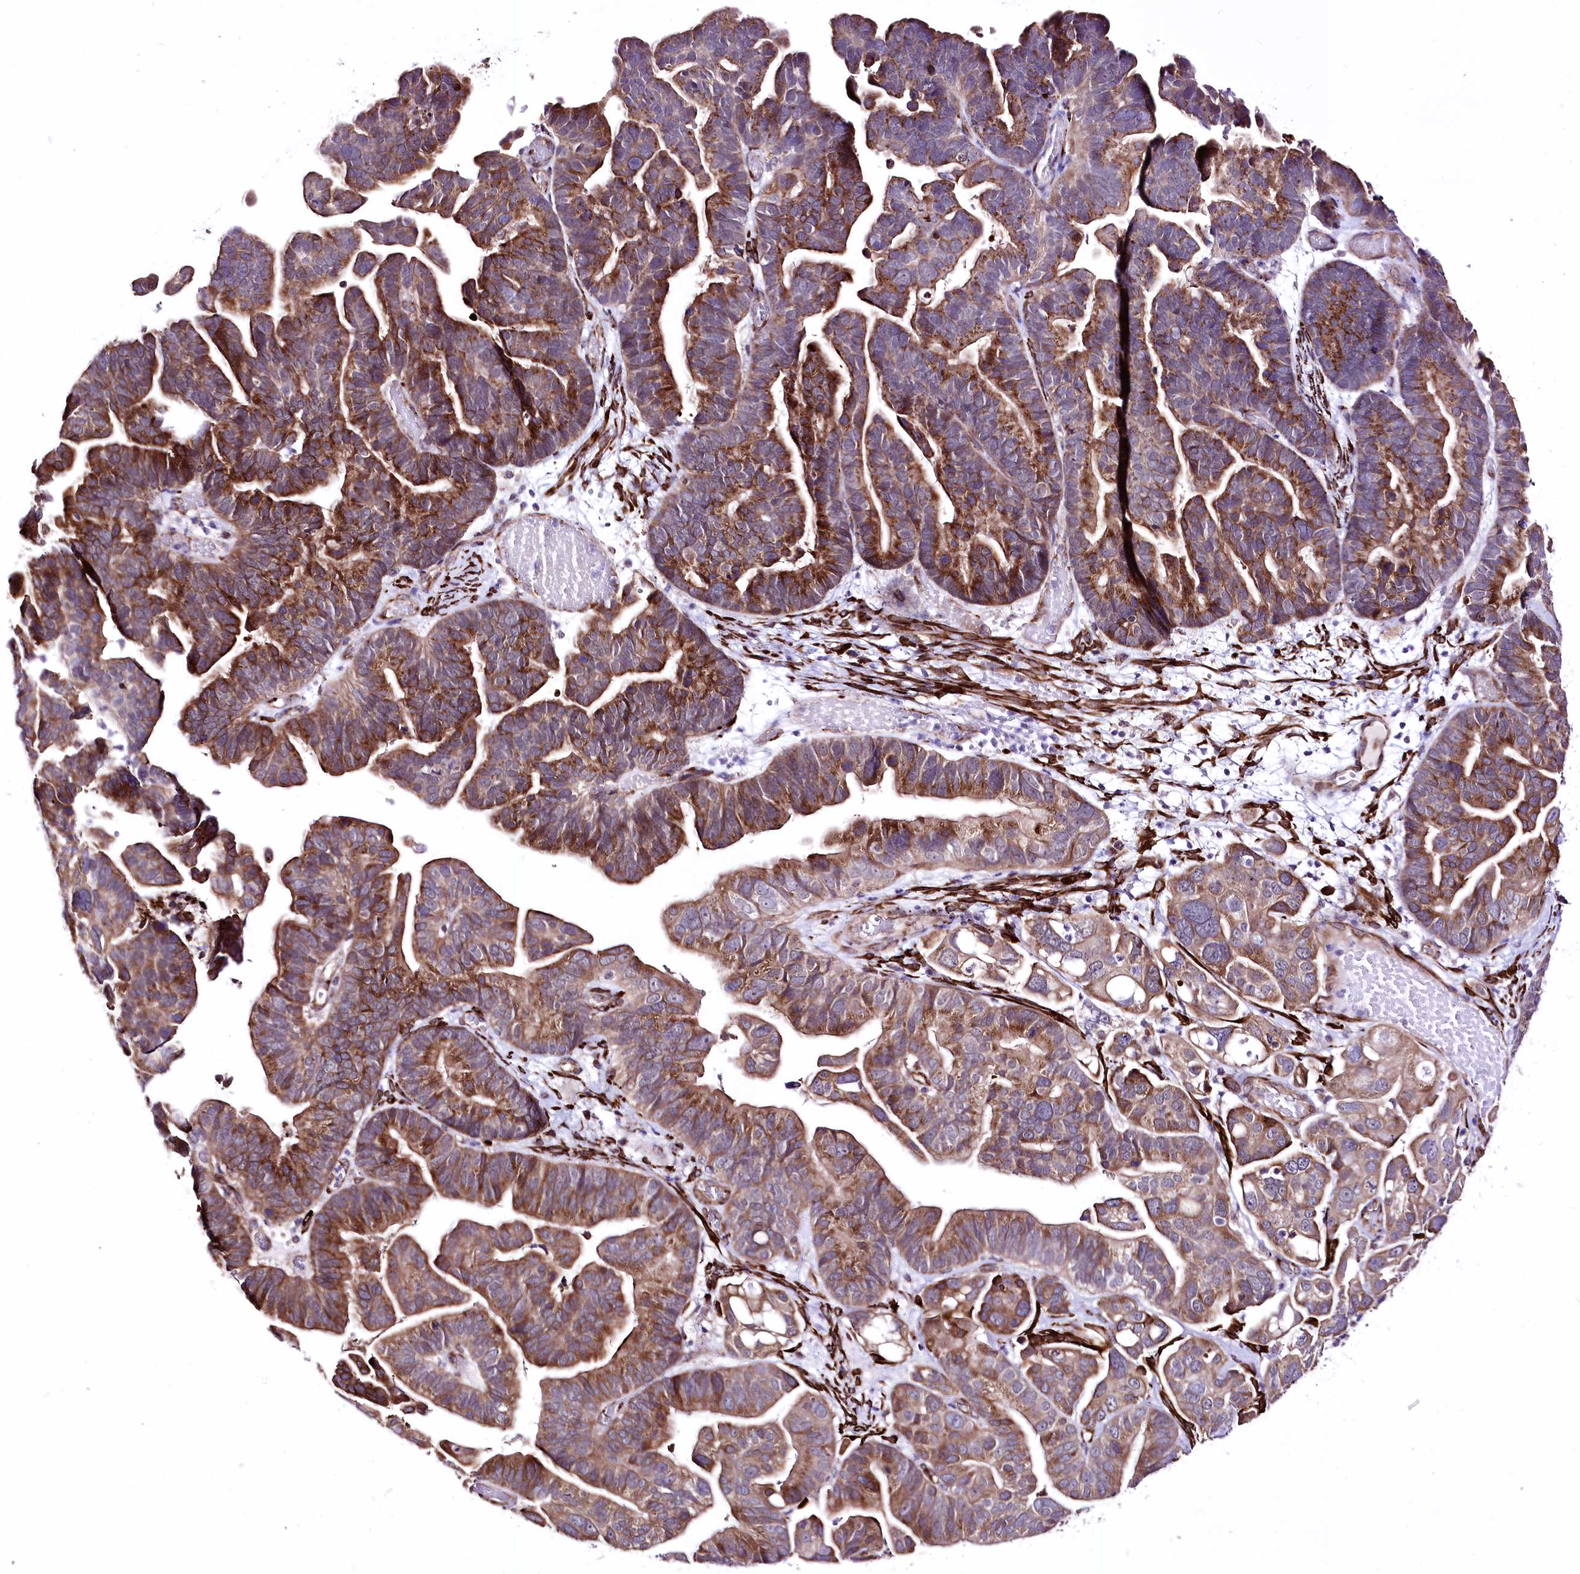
{"staining": {"intensity": "moderate", "quantity": ">75%", "location": "cytoplasmic/membranous"}, "tissue": "ovarian cancer", "cell_type": "Tumor cells", "image_type": "cancer", "snomed": [{"axis": "morphology", "description": "Cystadenocarcinoma, serous, NOS"}, {"axis": "topography", "description": "Ovary"}], "caption": "About >75% of tumor cells in ovarian serous cystadenocarcinoma reveal moderate cytoplasmic/membranous protein positivity as visualized by brown immunohistochemical staining.", "gene": "WWC1", "patient": {"sex": "female", "age": 56}}